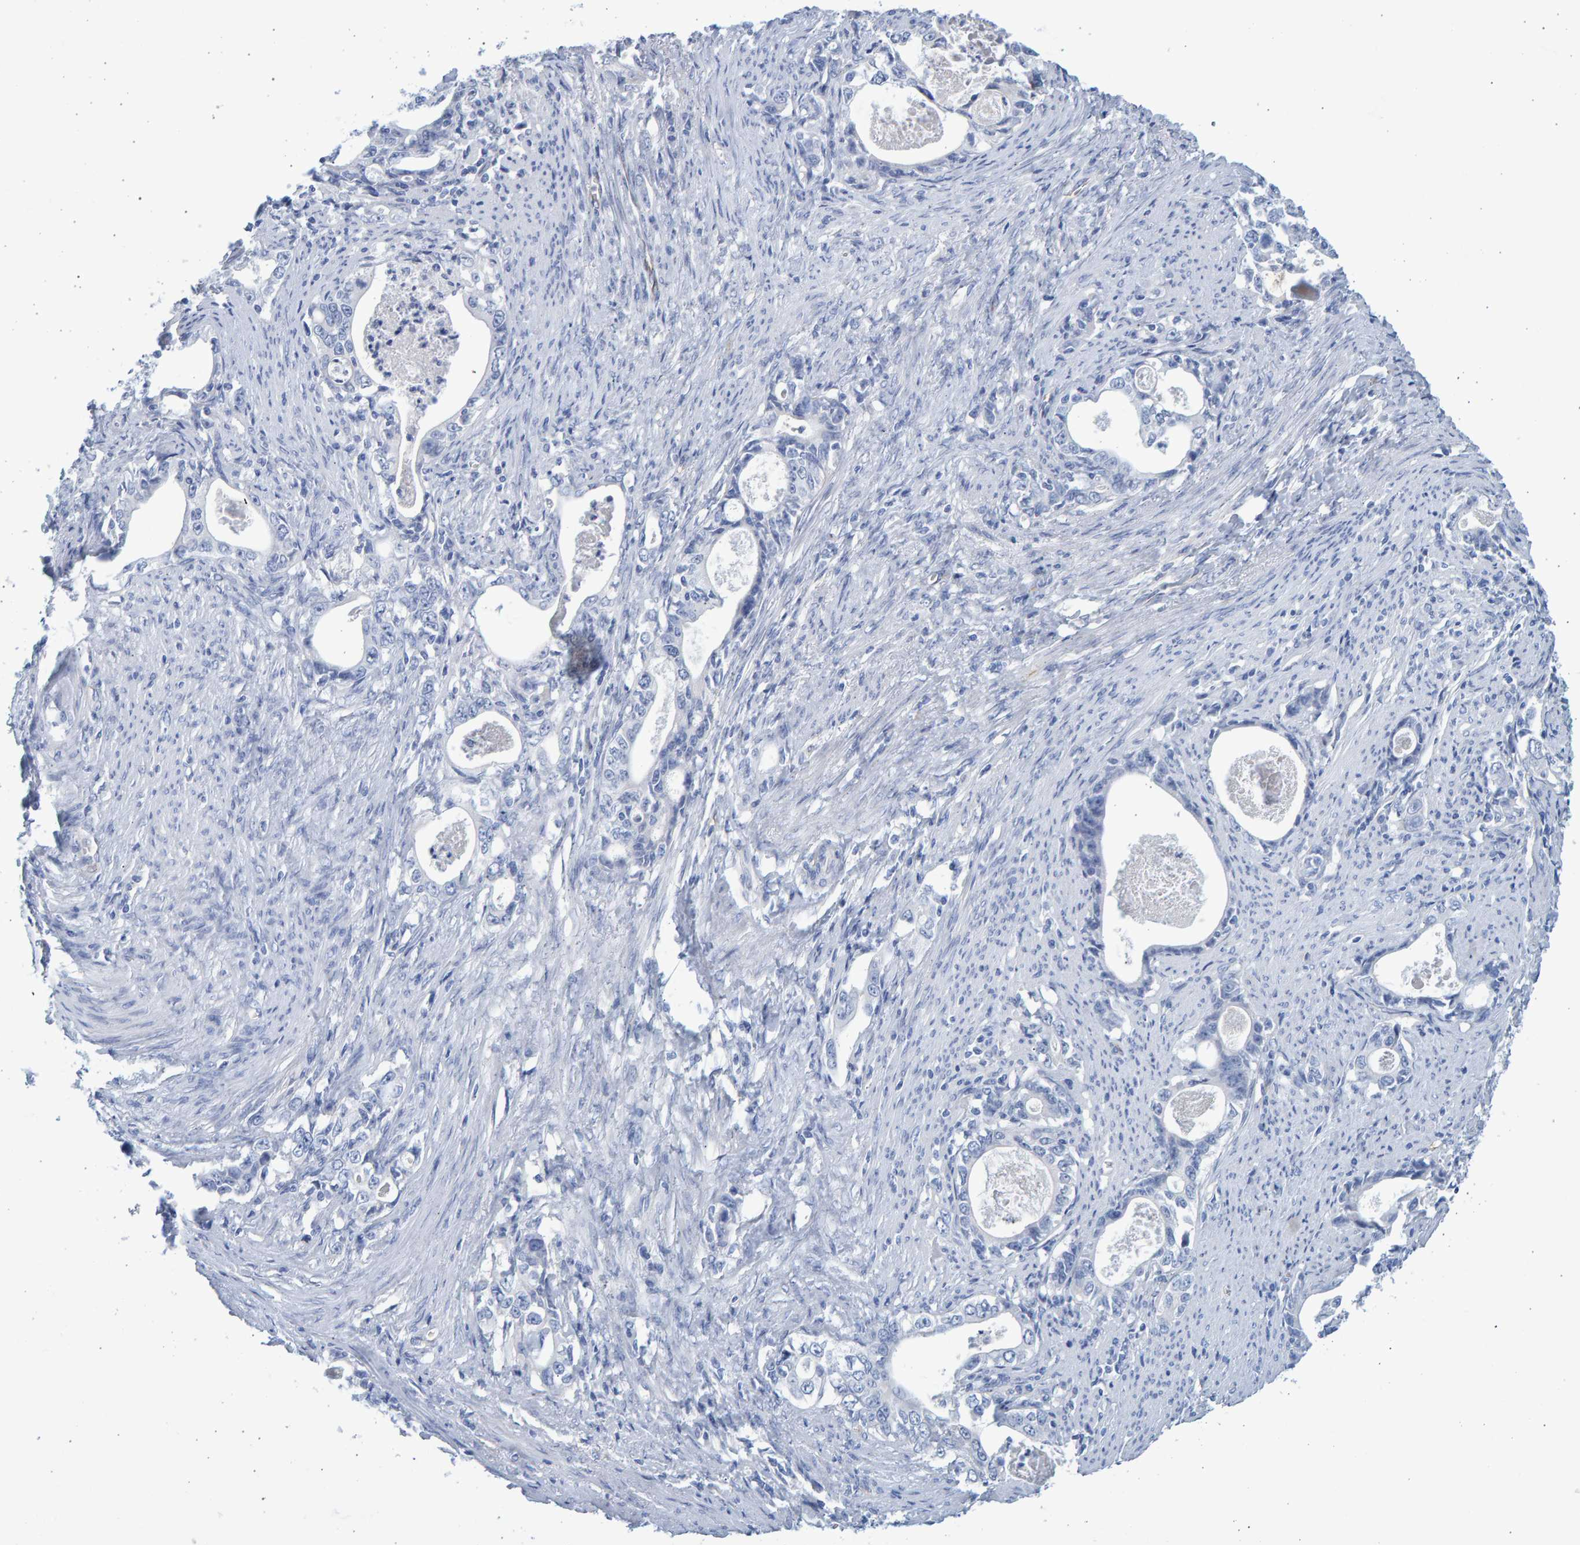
{"staining": {"intensity": "negative", "quantity": "none", "location": "none"}, "tissue": "stomach cancer", "cell_type": "Tumor cells", "image_type": "cancer", "snomed": [{"axis": "morphology", "description": "Adenocarcinoma, NOS"}, {"axis": "topography", "description": "Stomach, lower"}], "caption": "High magnification brightfield microscopy of stomach adenocarcinoma stained with DAB (brown) and counterstained with hematoxylin (blue): tumor cells show no significant expression. (Stains: DAB immunohistochemistry (IHC) with hematoxylin counter stain, Microscopy: brightfield microscopy at high magnification).", "gene": "SLC34A3", "patient": {"sex": "female", "age": 72}}